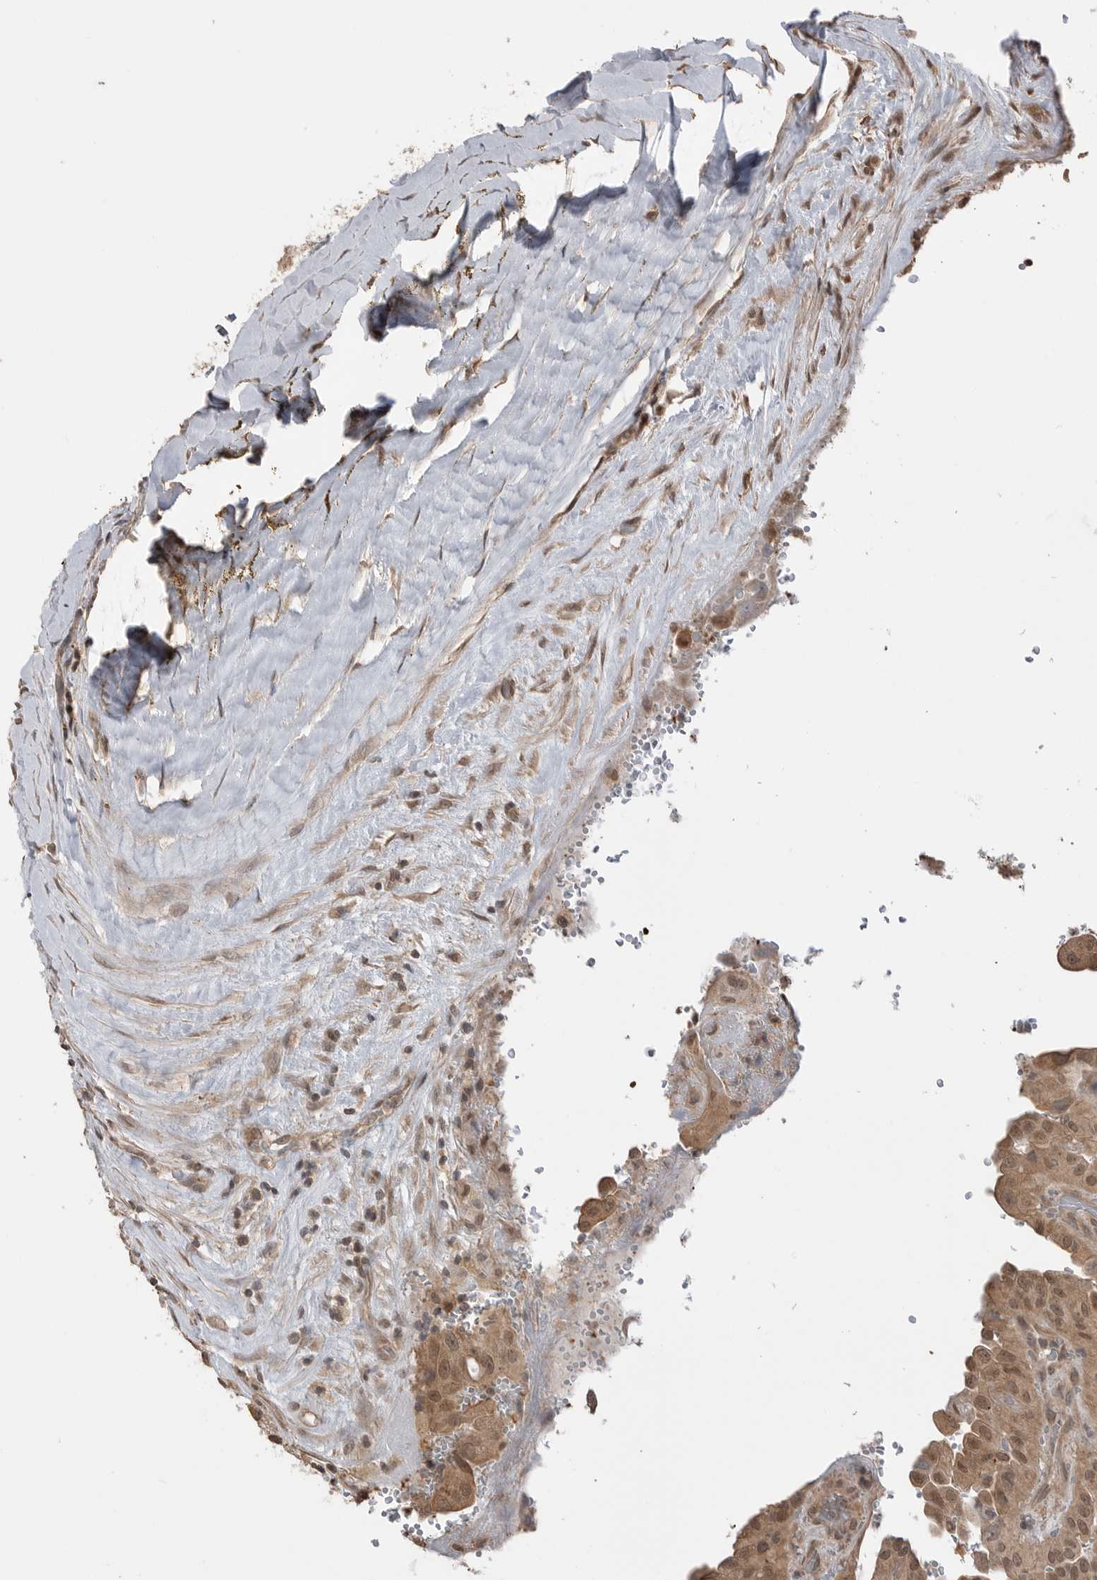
{"staining": {"intensity": "moderate", "quantity": ">75%", "location": "cytoplasmic/membranous,nuclear"}, "tissue": "thyroid cancer", "cell_type": "Tumor cells", "image_type": "cancer", "snomed": [{"axis": "morphology", "description": "Papillary adenocarcinoma, NOS"}, {"axis": "topography", "description": "Thyroid gland"}], "caption": "Papillary adenocarcinoma (thyroid) was stained to show a protein in brown. There is medium levels of moderate cytoplasmic/membranous and nuclear staining in about >75% of tumor cells. (IHC, brightfield microscopy, high magnification).", "gene": "PEAK1", "patient": {"sex": "male", "age": 77}}